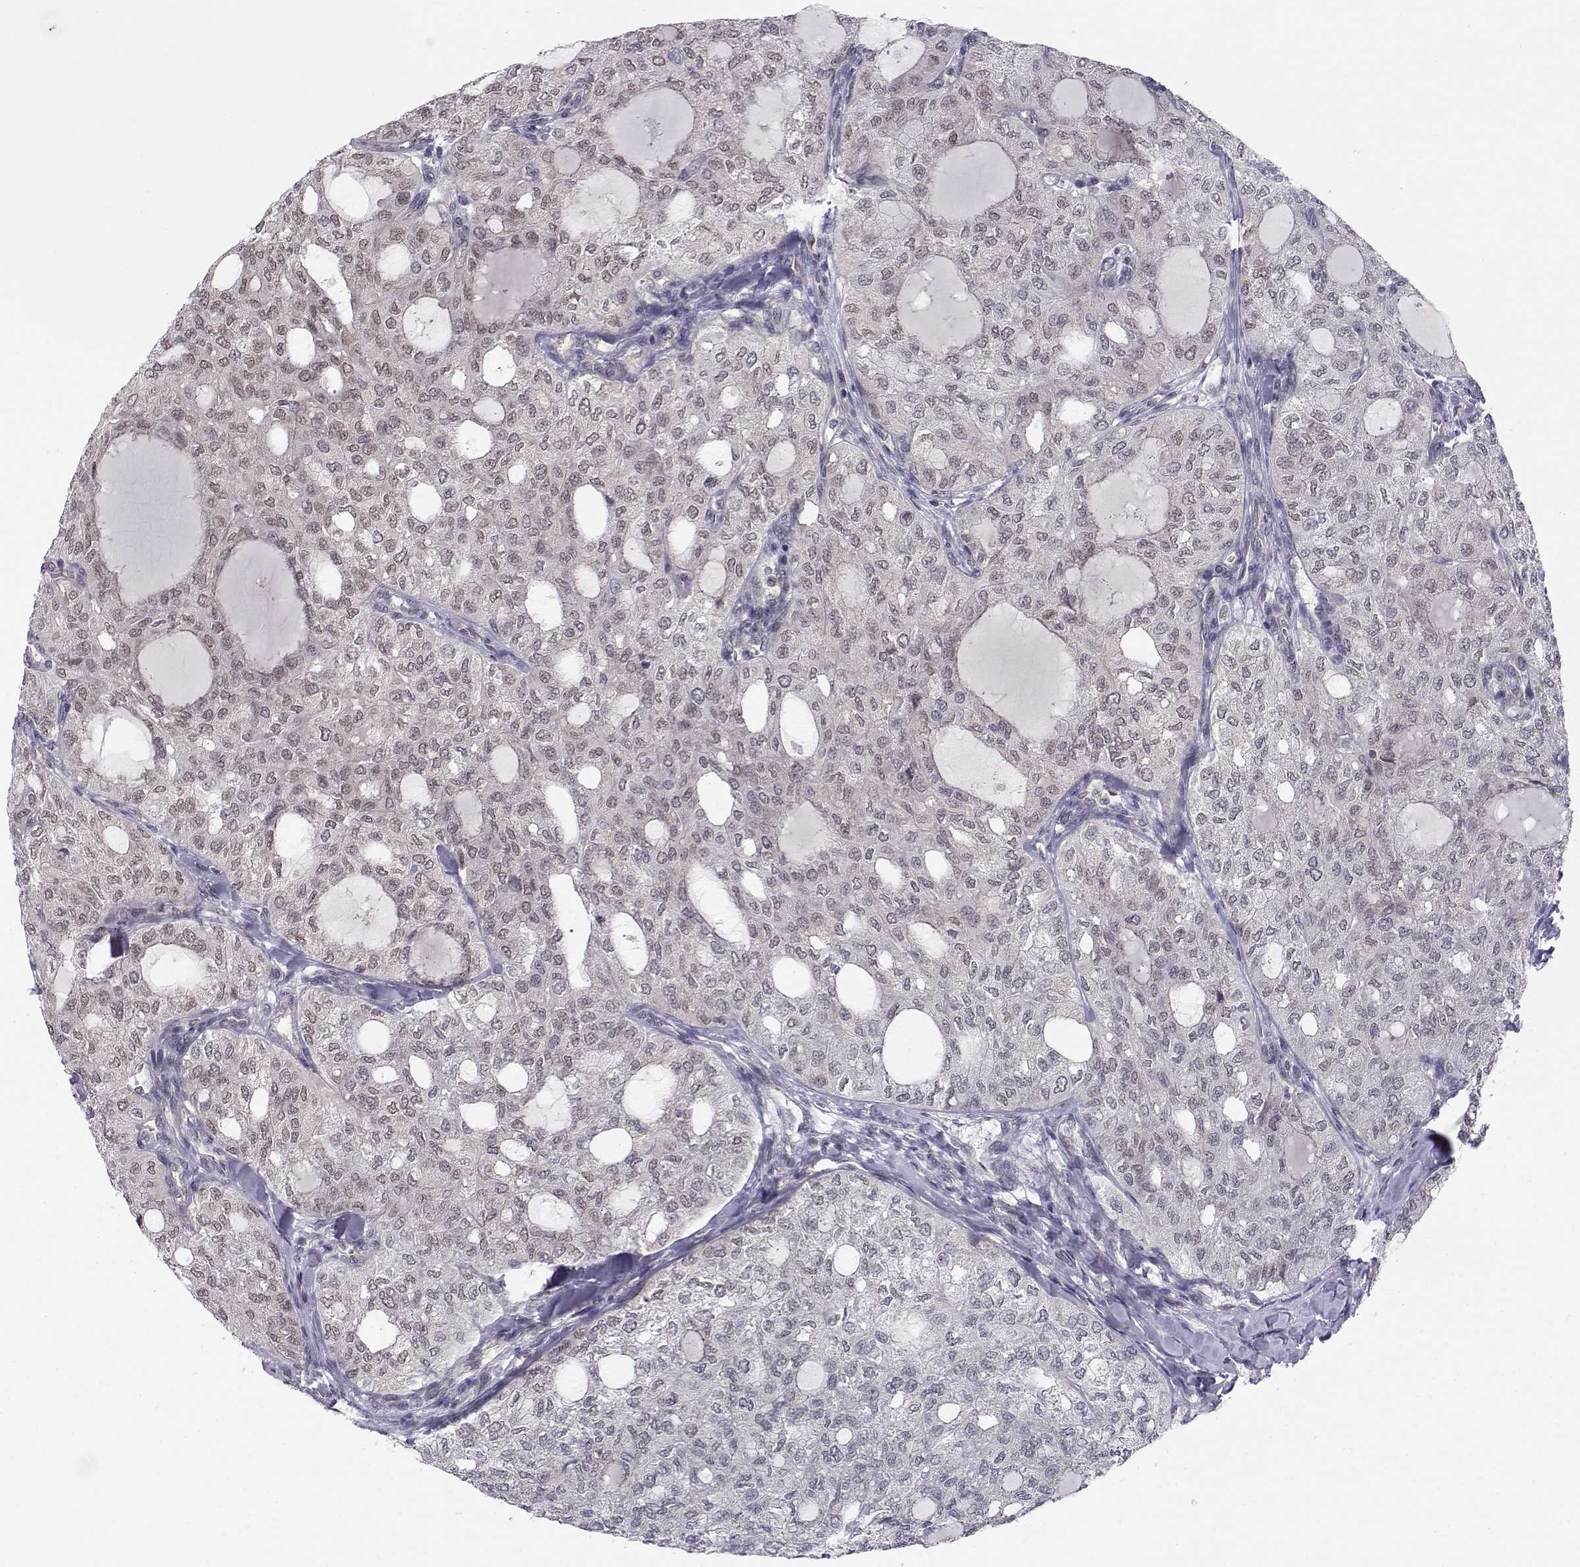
{"staining": {"intensity": "weak", "quantity": "<25%", "location": "nuclear"}, "tissue": "thyroid cancer", "cell_type": "Tumor cells", "image_type": "cancer", "snomed": [{"axis": "morphology", "description": "Follicular adenoma carcinoma, NOS"}, {"axis": "topography", "description": "Thyroid gland"}], "caption": "This is a photomicrograph of IHC staining of thyroid cancer, which shows no staining in tumor cells. (Immunohistochemistry (ihc), brightfield microscopy, high magnification).", "gene": "KIF13B", "patient": {"sex": "male", "age": 75}}